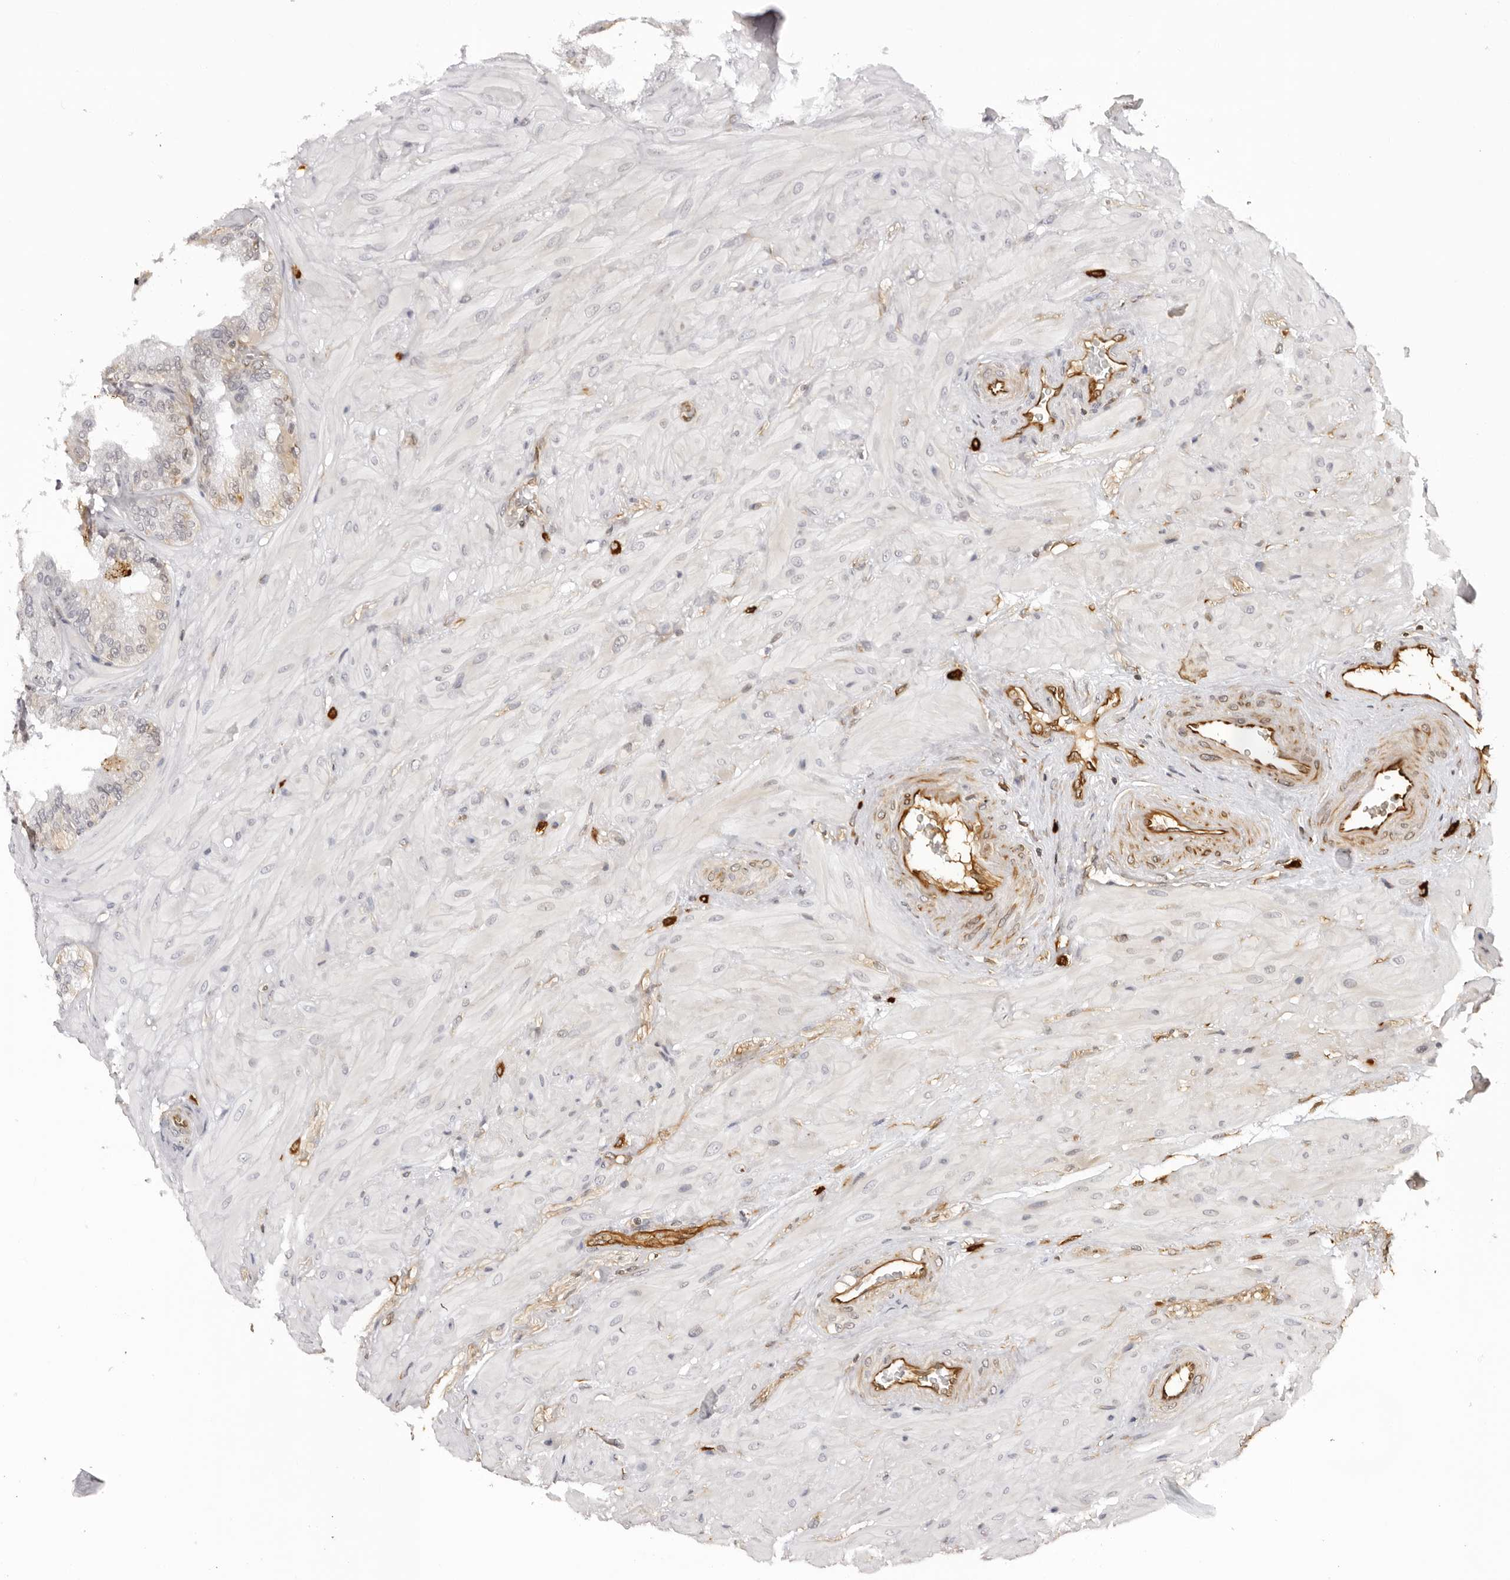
{"staining": {"intensity": "negative", "quantity": "none", "location": "none"}, "tissue": "seminal vesicle", "cell_type": "Glandular cells", "image_type": "normal", "snomed": [{"axis": "morphology", "description": "Normal tissue, NOS"}, {"axis": "topography", "description": "Prostate"}, {"axis": "topography", "description": "Seminal veicle"}], "caption": "DAB (3,3'-diaminobenzidine) immunohistochemical staining of benign human seminal vesicle displays no significant staining in glandular cells. The staining was performed using DAB (3,3'-diaminobenzidine) to visualize the protein expression in brown, while the nuclei were stained in blue with hematoxylin (Magnification: 20x).", "gene": "DYNLT5", "patient": {"sex": "male", "age": 51}}